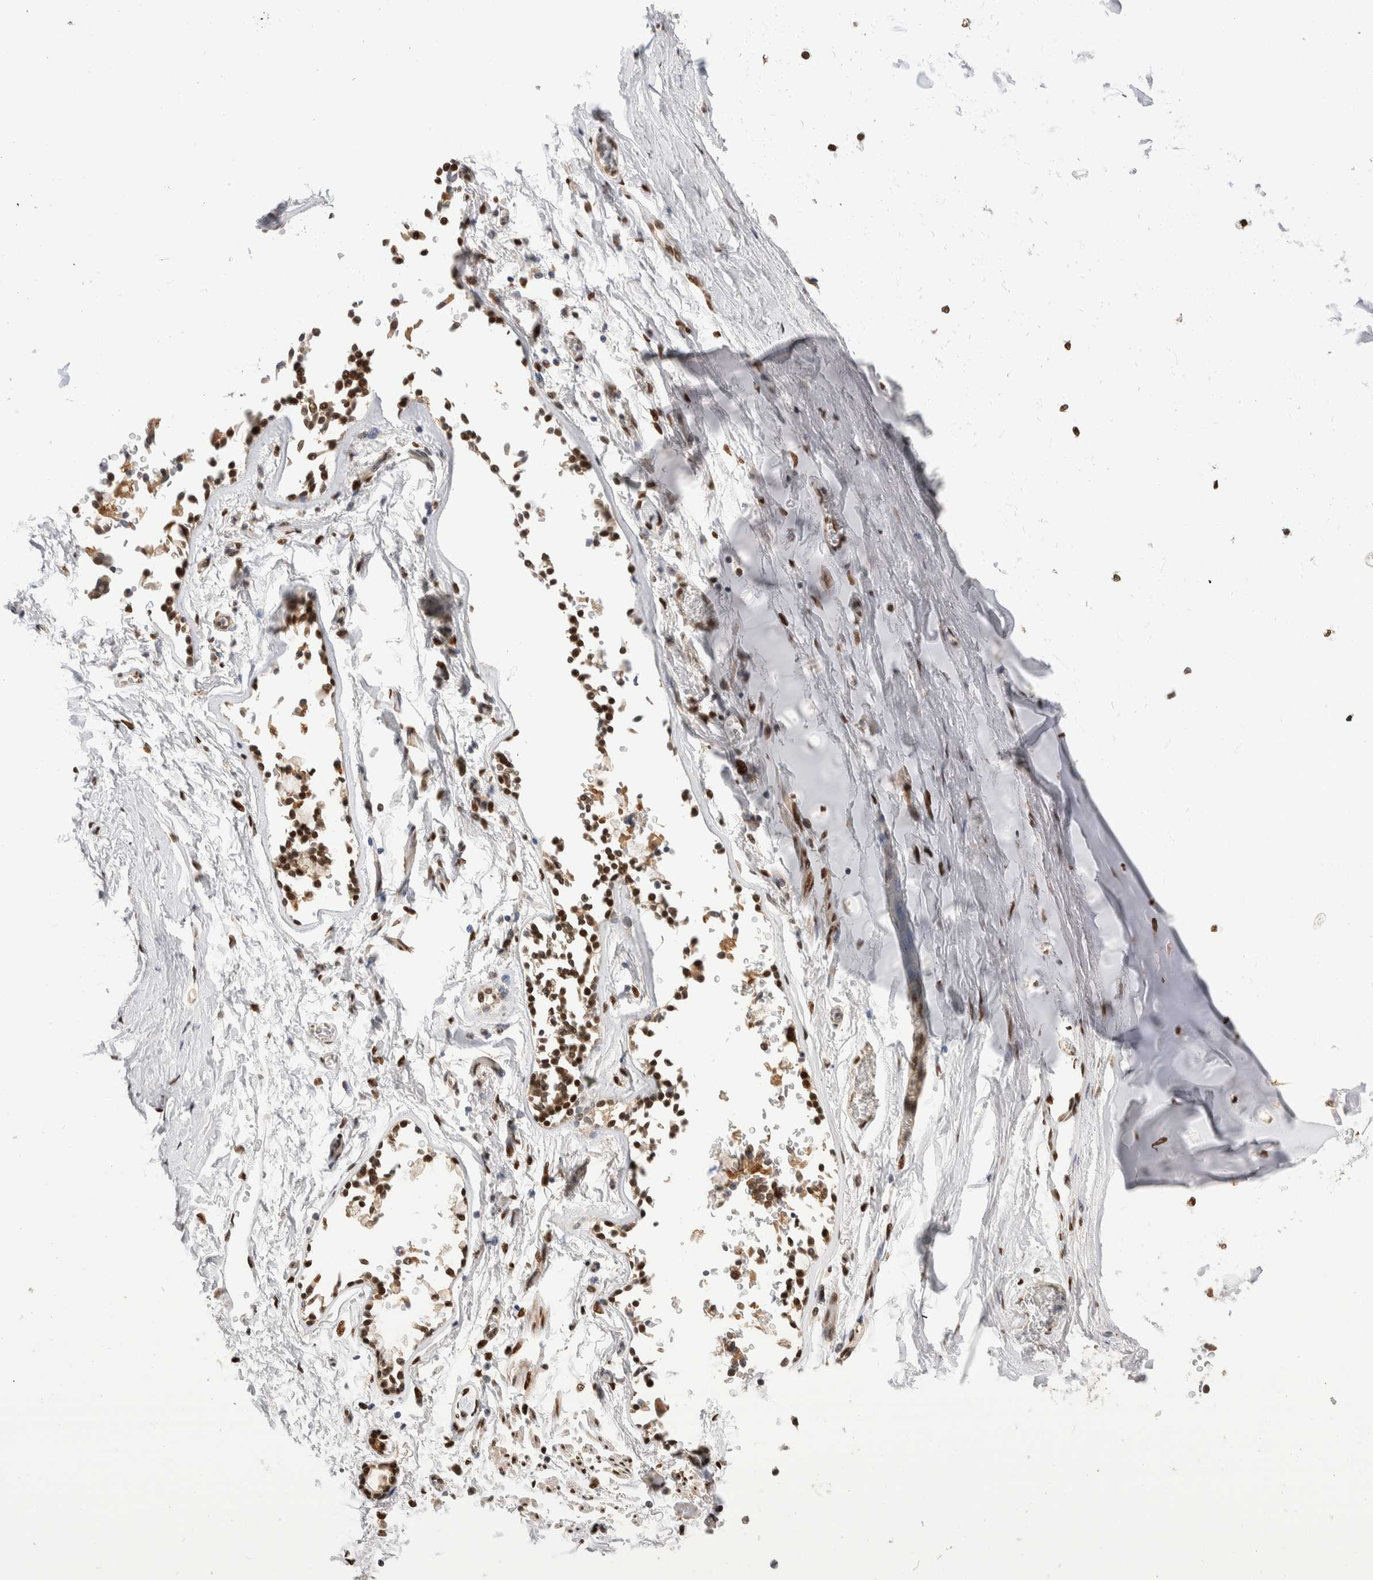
{"staining": {"intensity": "moderate", "quantity": ">75%", "location": "nuclear"}, "tissue": "adipose tissue", "cell_type": "Adipocytes", "image_type": "normal", "snomed": [{"axis": "morphology", "description": "Normal tissue, NOS"}, {"axis": "topography", "description": "Cartilage tissue"}, {"axis": "topography", "description": "Lung"}], "caption": "Immunohistochemistry (IHC) histopathology image of benign adipose tissue stained for a protein (brown), which demonstrates medium levels of moderate nuclear staining in approximately >75% of adipocytes.", "gene": "NSMAF", "patient": {"sex": "female", "age": 77}}